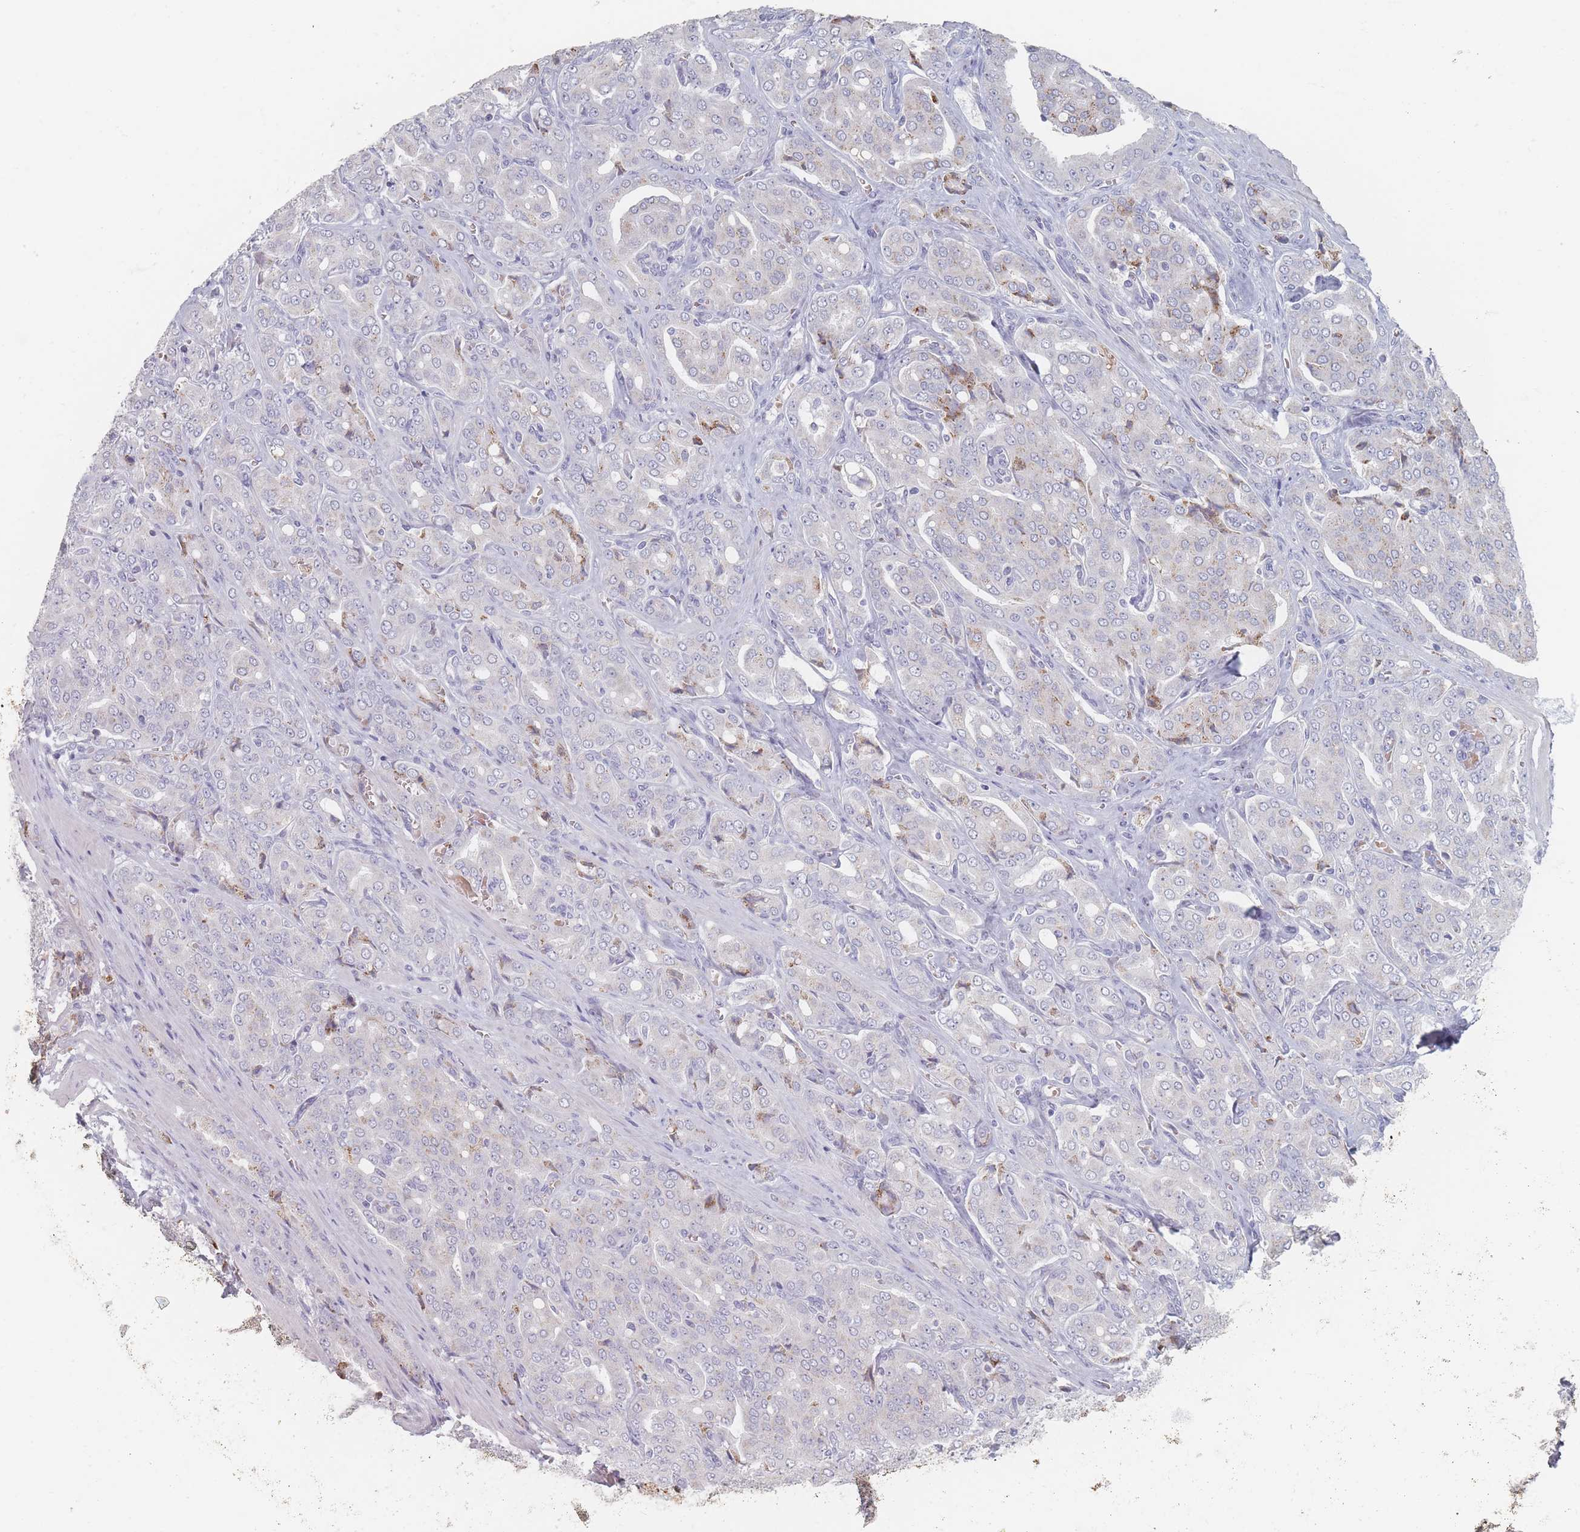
{"staining": {"intensity": "negative", "quantity": "none", "location": "none"}, "tissue": "prostate cancer", "cell_type": "Tumor cells", "image_type": "cancer", "snomed": [{"axis": "morphology", "description": "Adenocarcinoma, High grade"}, {"axis": "topography", "description": "Prostate"}], "caption": "Immunohistochemistry micrograph of neoplastic tissue: human prostate cancer (high-grade adenocarcinoma) stained with DAB (3,3'-diaminobenzidine) exhibits no significant protein positivity in tumor cells.", "gene": "HELZ2", "patient": {"sex": "male", "age": 68}}